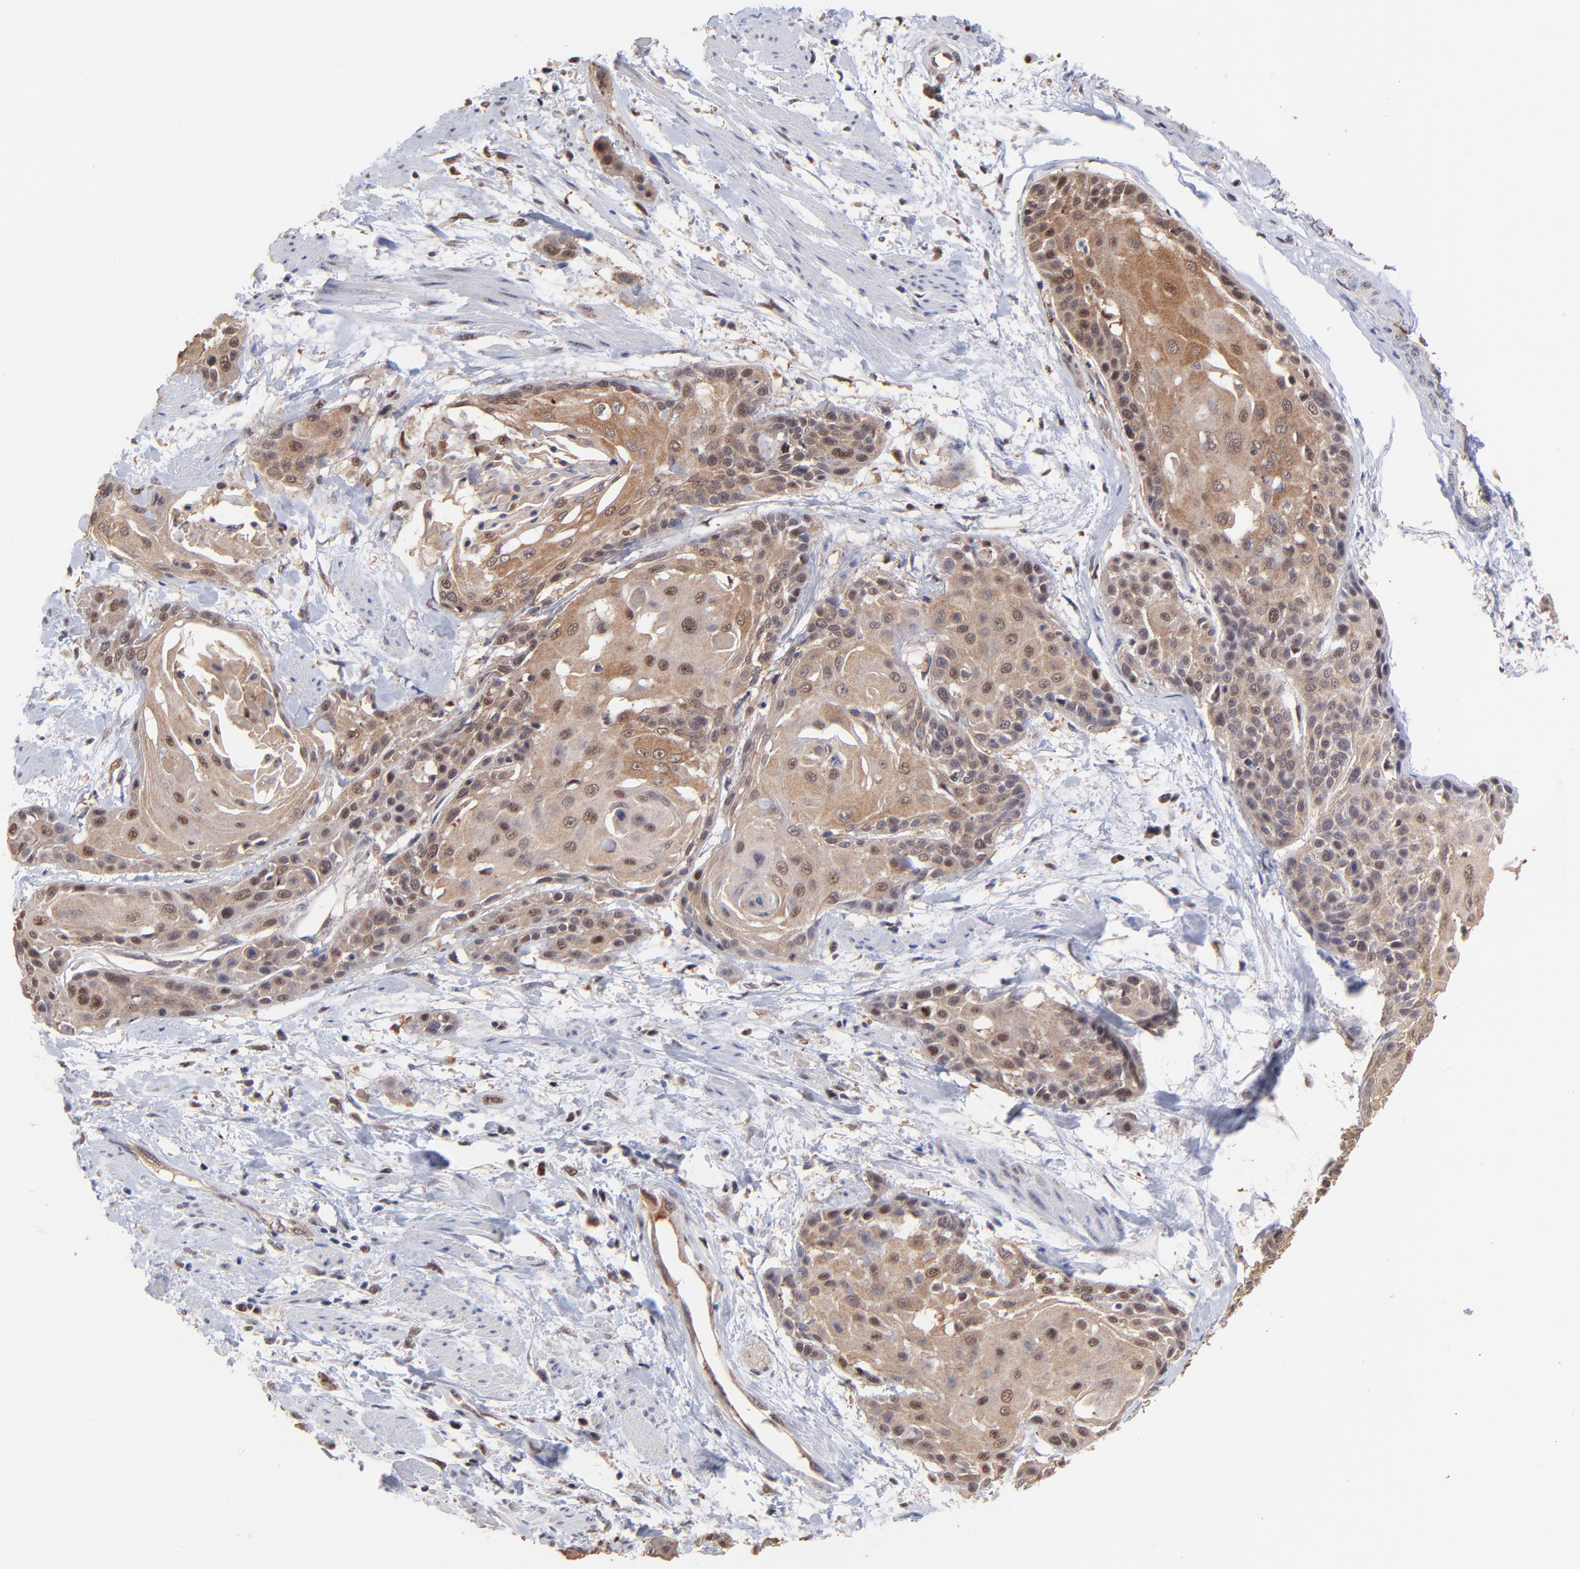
{"staining": {"intensity": "moderate", "quantity": ">75%", "location": "cytoplasmic/membranous,nuclear"}, "tissue": "cervical cancer", "cell_type": "Tumor cells", "image_type": "cancer", "snomed": [{"axis": "morphology", "description": "Squamous cell carcinoma, NOS"}, {"axis": "topography", "description": "Cervix"}], "caption": "Cervical squamous cell carcinoma stained for a protein shows moderate cytoplasmic/membranous and nuclear positivity in tumor cells.", "gene": "PSMA6", "patient": {"sex": "female", "age": 57}}